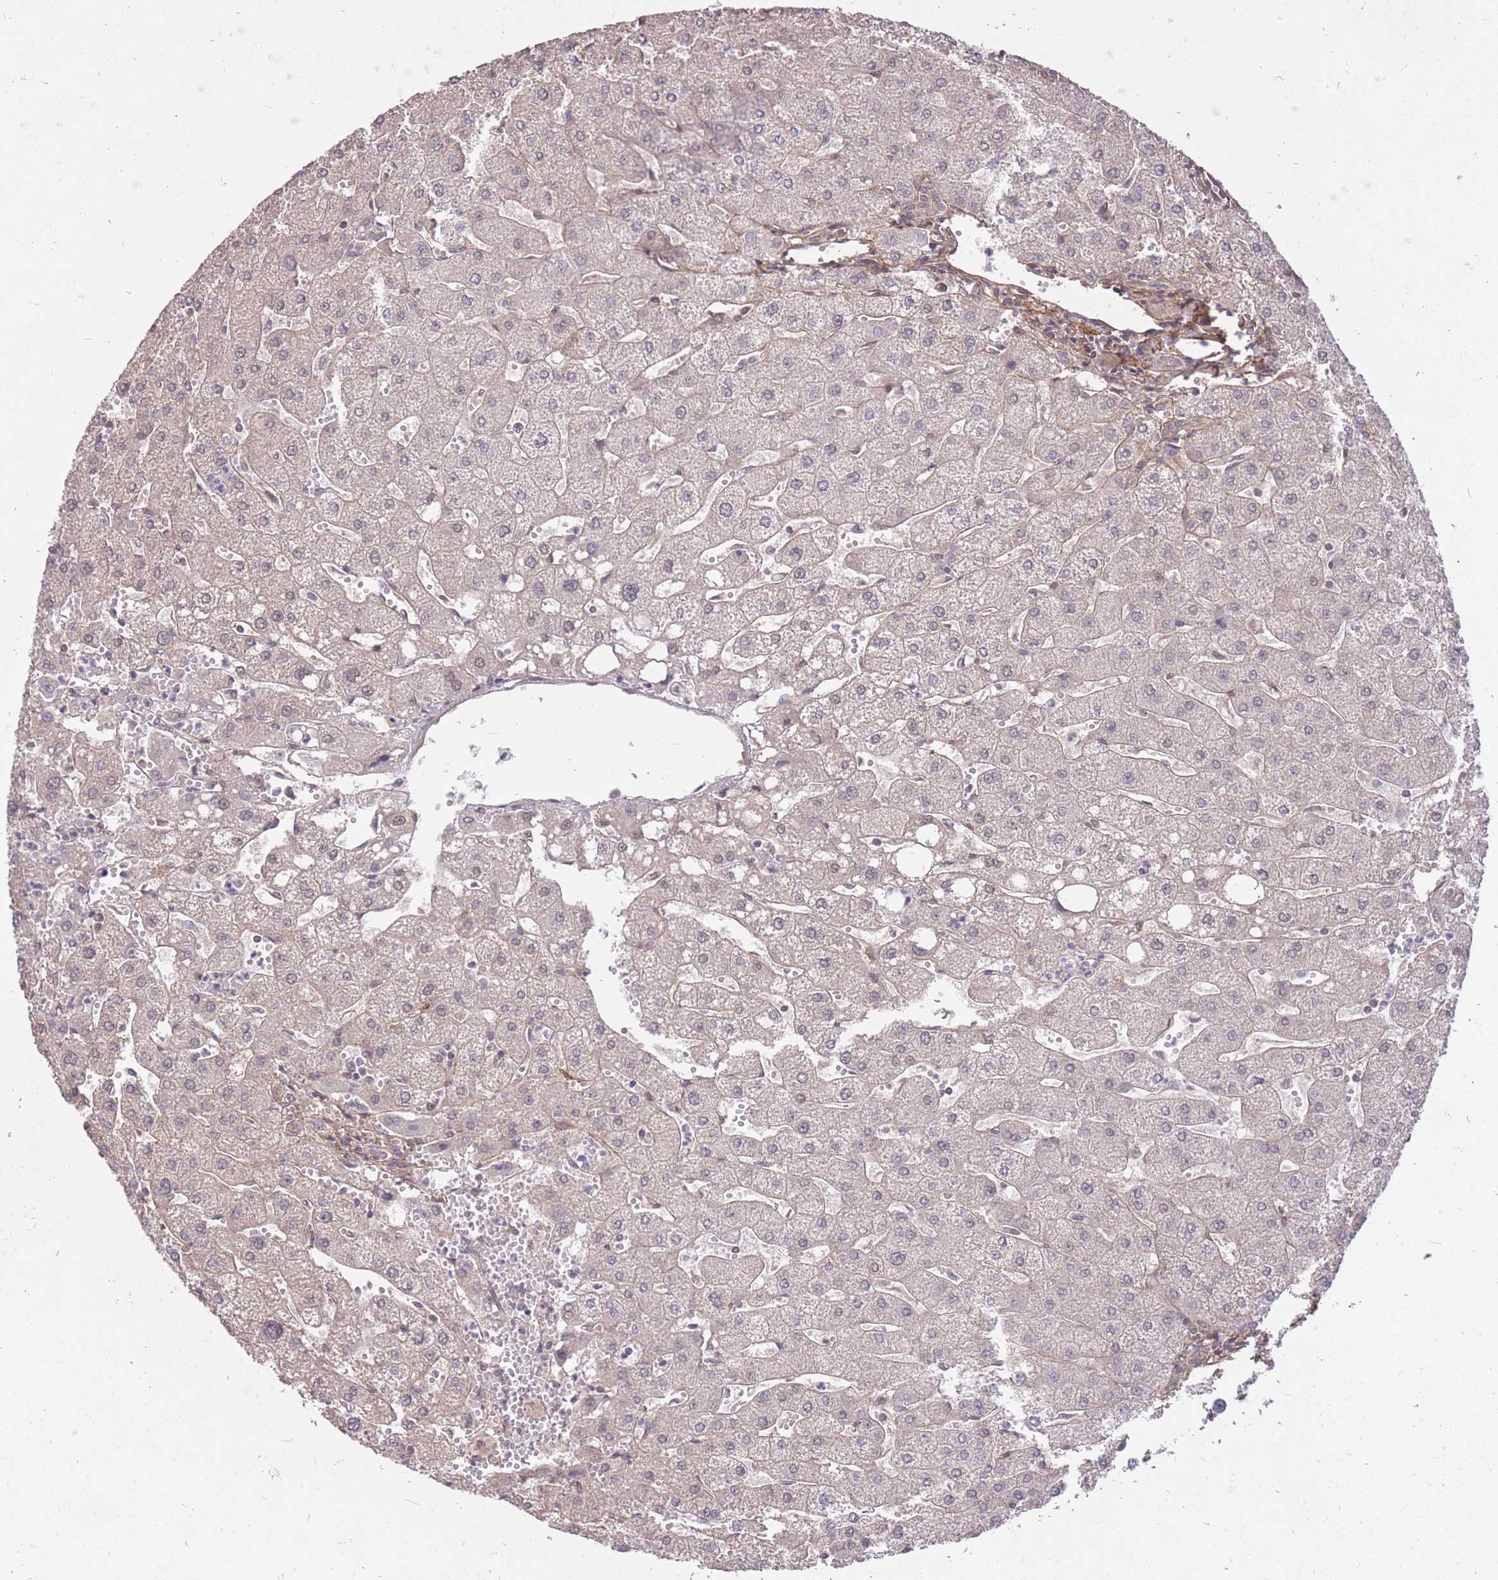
{"staining": {"intensity": "negative", "quantity": "none", "location": "none"}, "tissue": "liver", "cell_type": "Cholangiocytes", "image_type": "normal", "snomed": [{"axis": "morphology", "description": "Normal tissue, NOS"}, {"axis": "topography", "description": "Liver"}], "caption": "The histopathology image displays no staining of cholangiocytes in unremarkable liver.", "gene": "DYNC1LI2", "patient": {"sex": "male", "age": 67}}